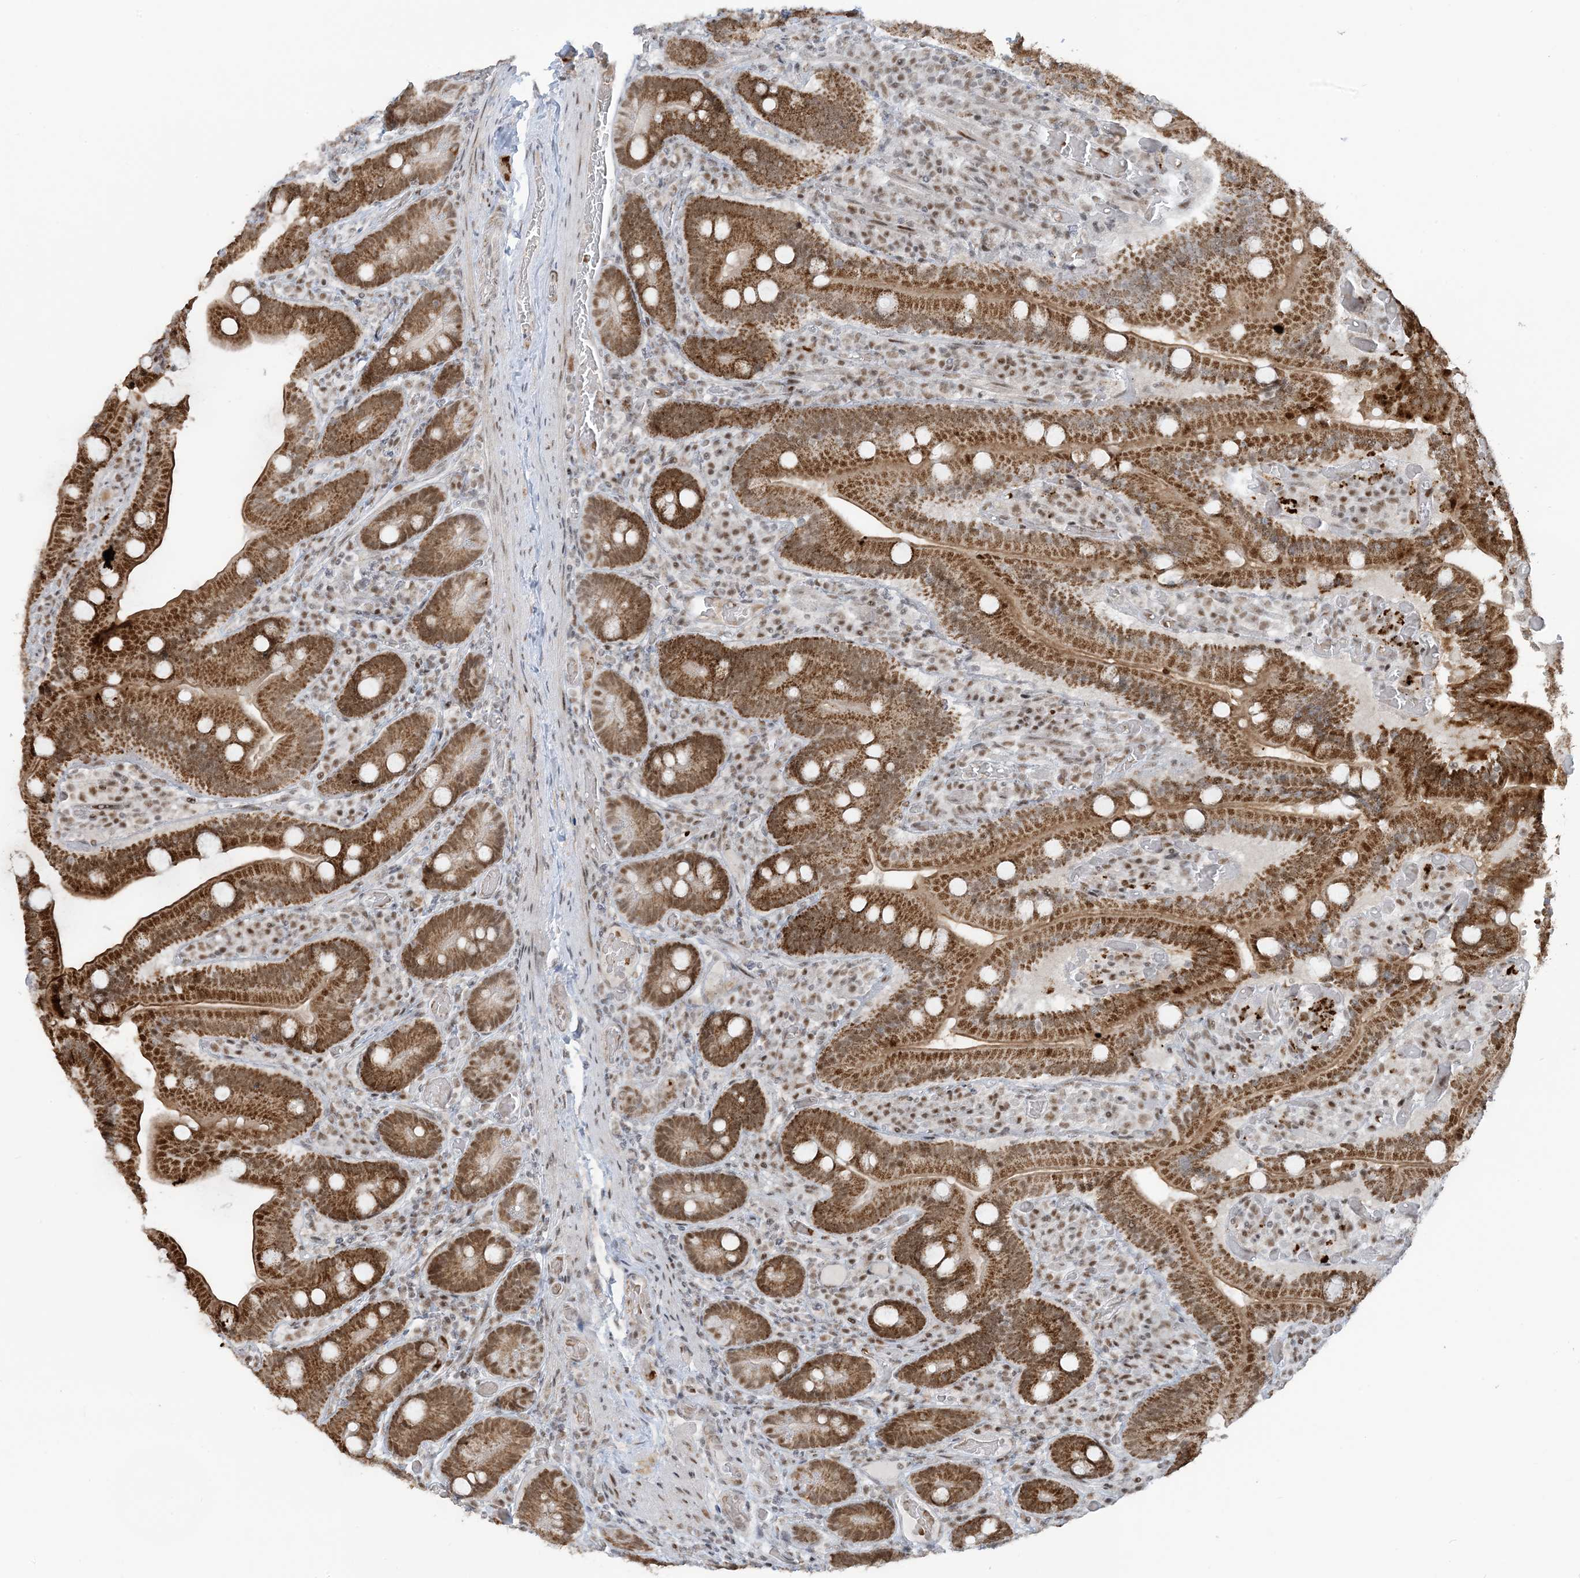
{"staining": {"intensity": "strong", "quantity": ">75%", "location": "cytoplasmic/membranous,nuclear"}, "tissue": "duodenum", "cell_type": "Glandular cells", "image_type": "normal", "snomed": [{"axis": "morphology", "description": "Normal tissue, NOS"}, {"axis": "topography", "description": "Duodenum"}], "caption": "Immunohistochemical staining of unremarkable human duodenum shows >75% levels of strong cytoplasmic/membranous,nuclear protein staining in about >75% of glandular cells.", "gene": "ECT2L", "patient": {"sex": "female", "age": 62}}